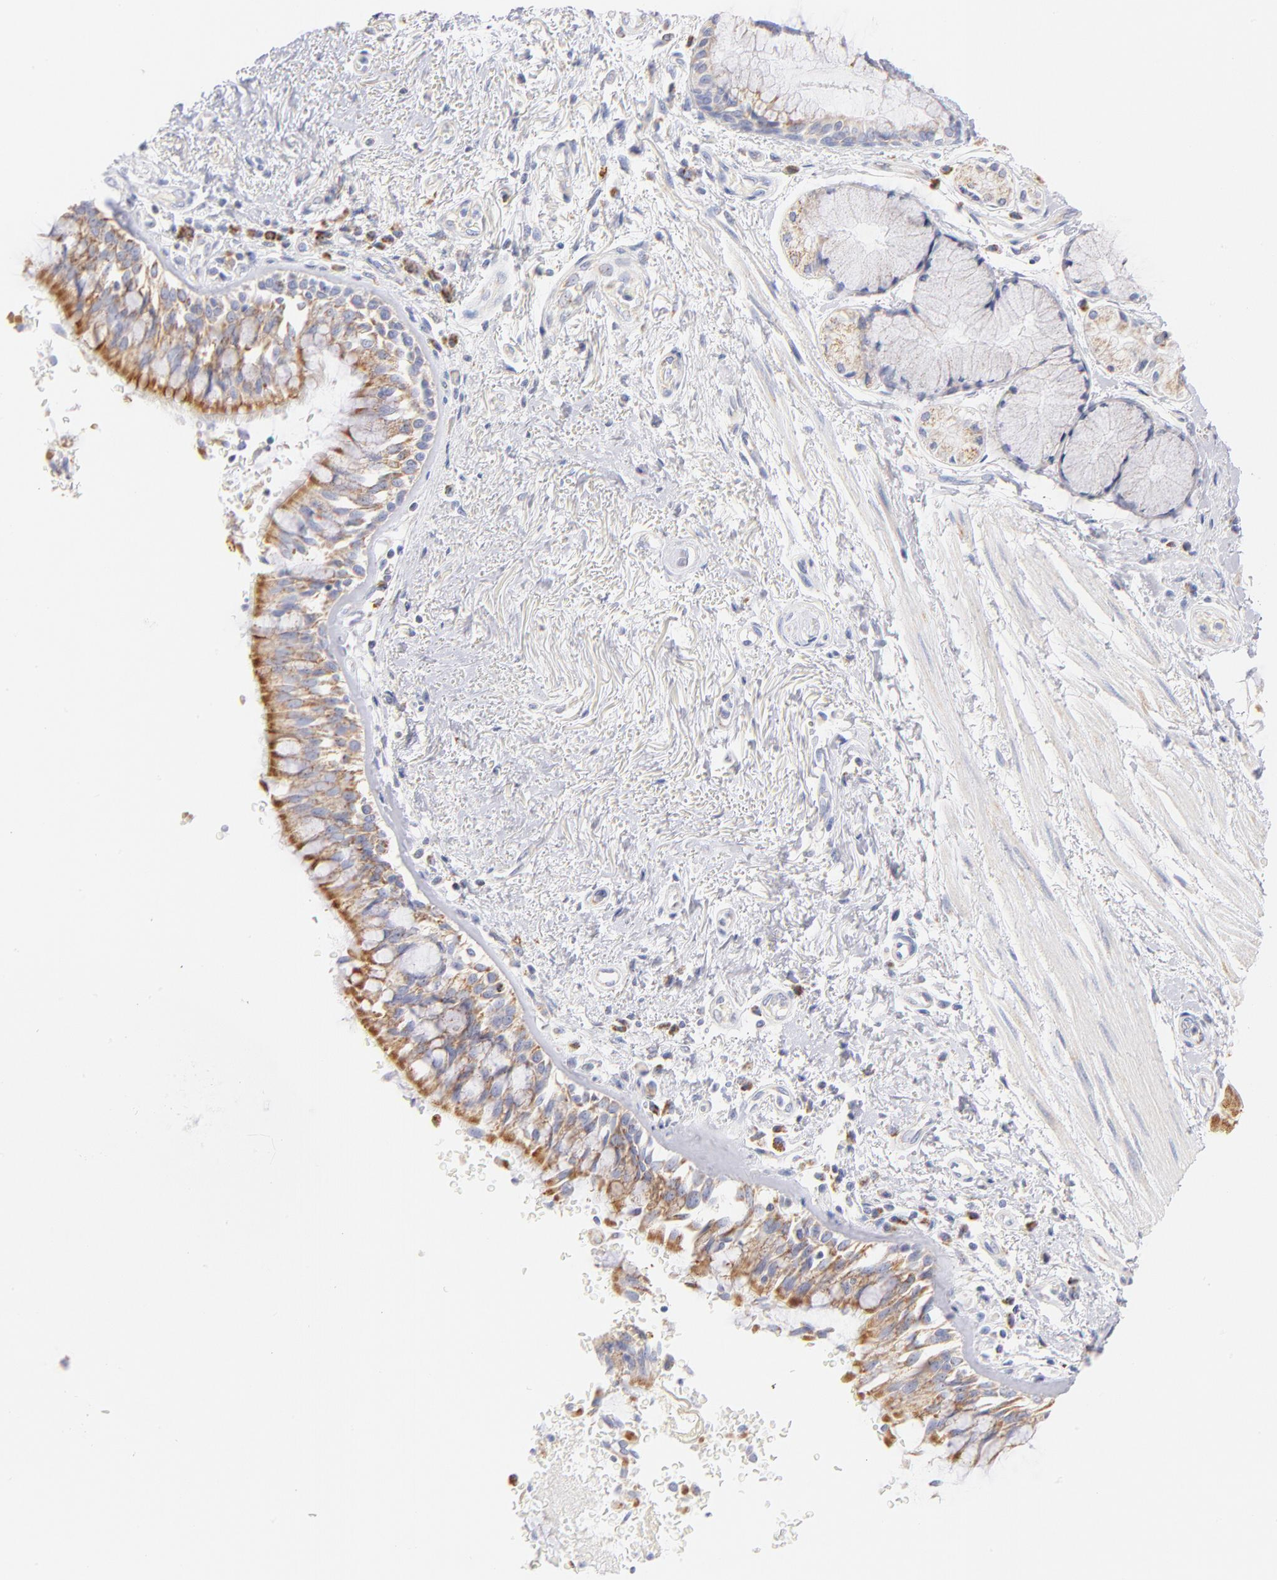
{"staining": {"intensity": "moderate", "quantity": ">75%", "location": "cytoplasmic/membranous"}, "tissue": "bronchus", "cell_type": "Respiratory epithelial cells", "image_type": "normal", "snomed": [{"axis": "morphology", "description": "Normal tissue, NOS"}, {"axis": "morphology", "description": "Adenocarcinoma, NOS"}, {"axis": "topography", "description": "Bronchus"}, {"axis": "topography", "description": "Lung"}], "caption": "This image shows benign bronchus stained with IHC to label a protein in brown. The cytoplasmic/membranous of respiratory epithelial cells show moderate positivity for the protein. Nuclei are counter-stained blue.", "gene": "AIFM1", "patient": {"sex": "male", "age": 71}}